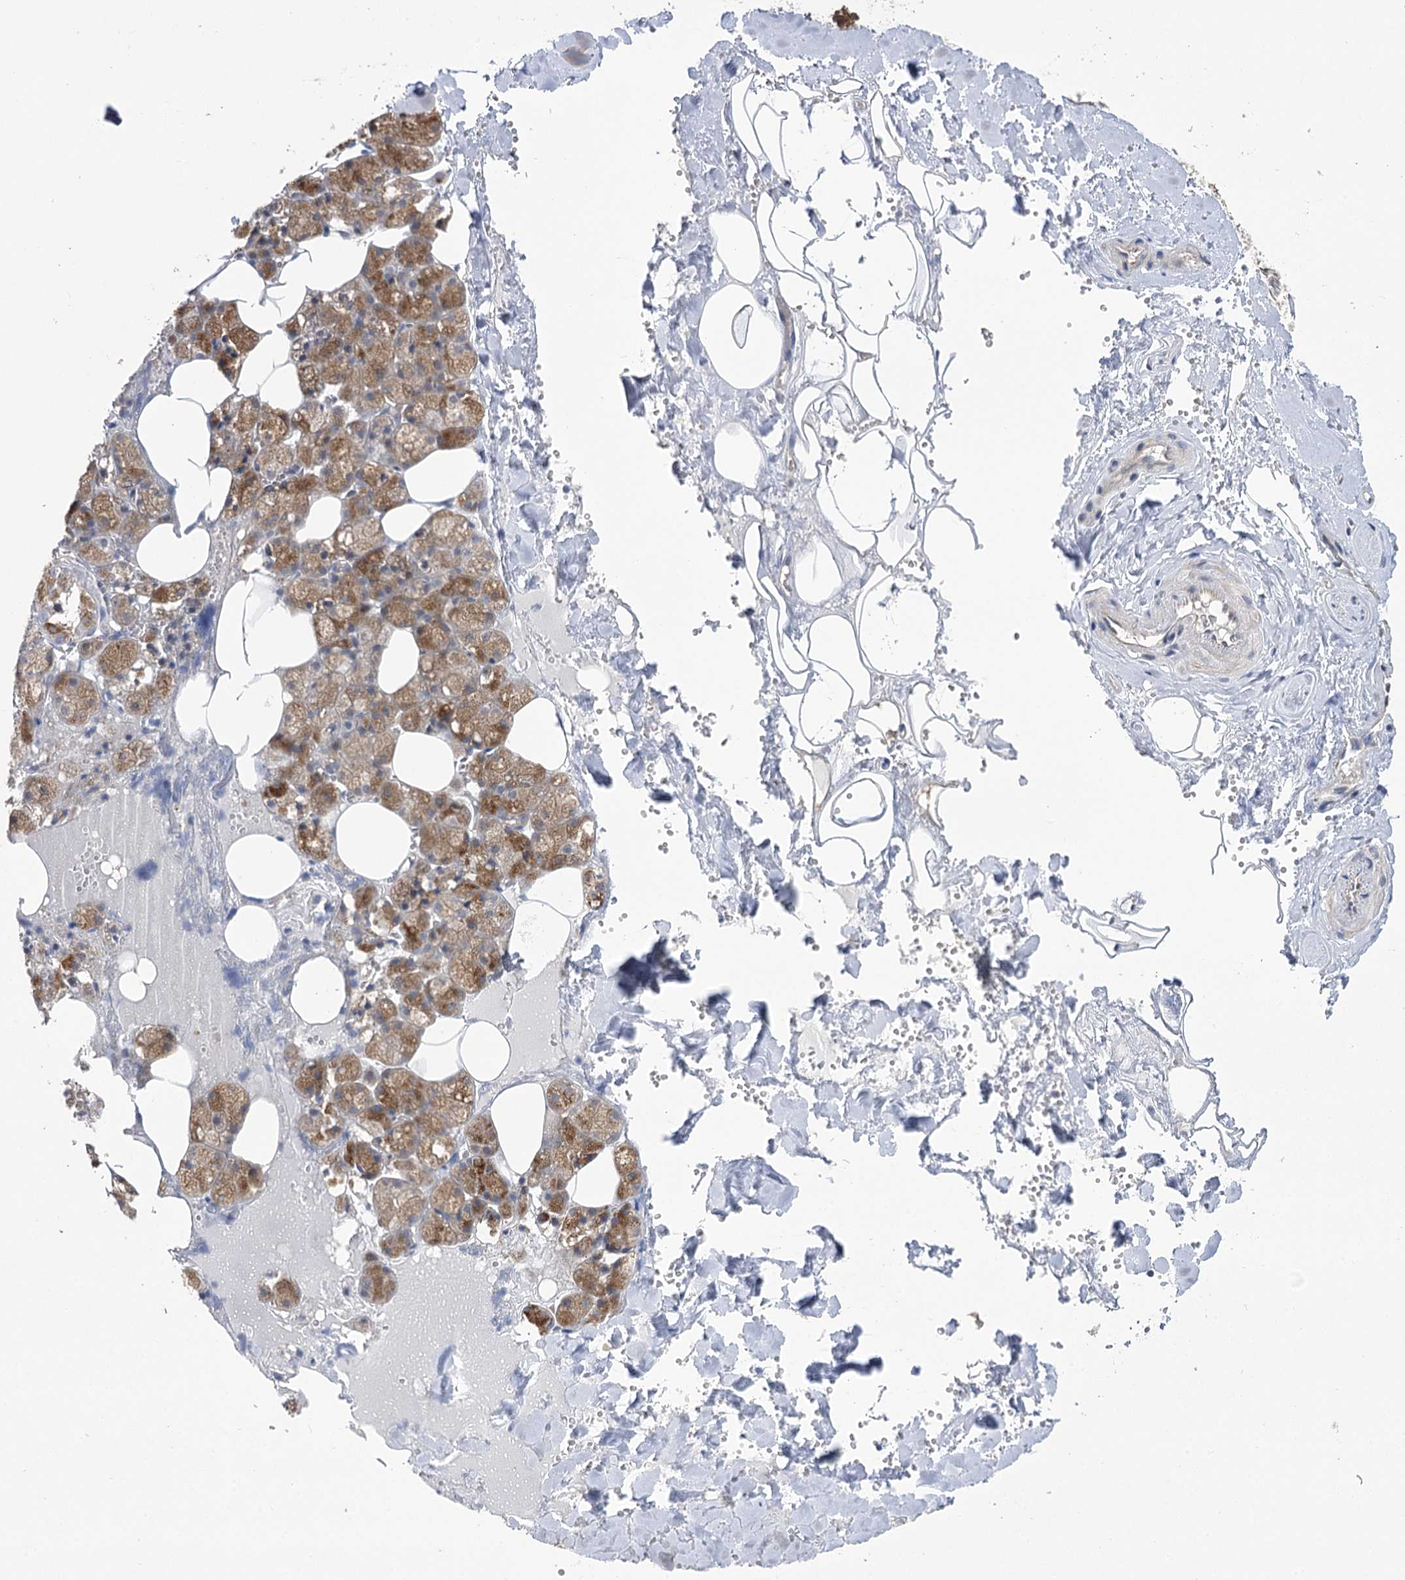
{"staining": {"intensity": "moderate", "quantity": "<25%", "location": "cytoplasmic/membranous"}, "tissue": "salivary gland", "cell_type": "Glandular cells", "image_type": "normal", "snomed": [{"axis": "morphology", "description": "Normal tissue, NOS"}, {"axis": "topography", "description": "Salivary gland"}], "caption": "Moderate cytoplasmic/membranous protein expression is identified in approximately <25% of glandular cells in salivary gland. Using DAB (3,3'-diaminobenzidine) (brown) and hematoxylin (blue) stains, captured at high magnification using brightfield microscopy.", "gene": "PHYHIPL", "patient": {"sex": "male", "age": 62}}